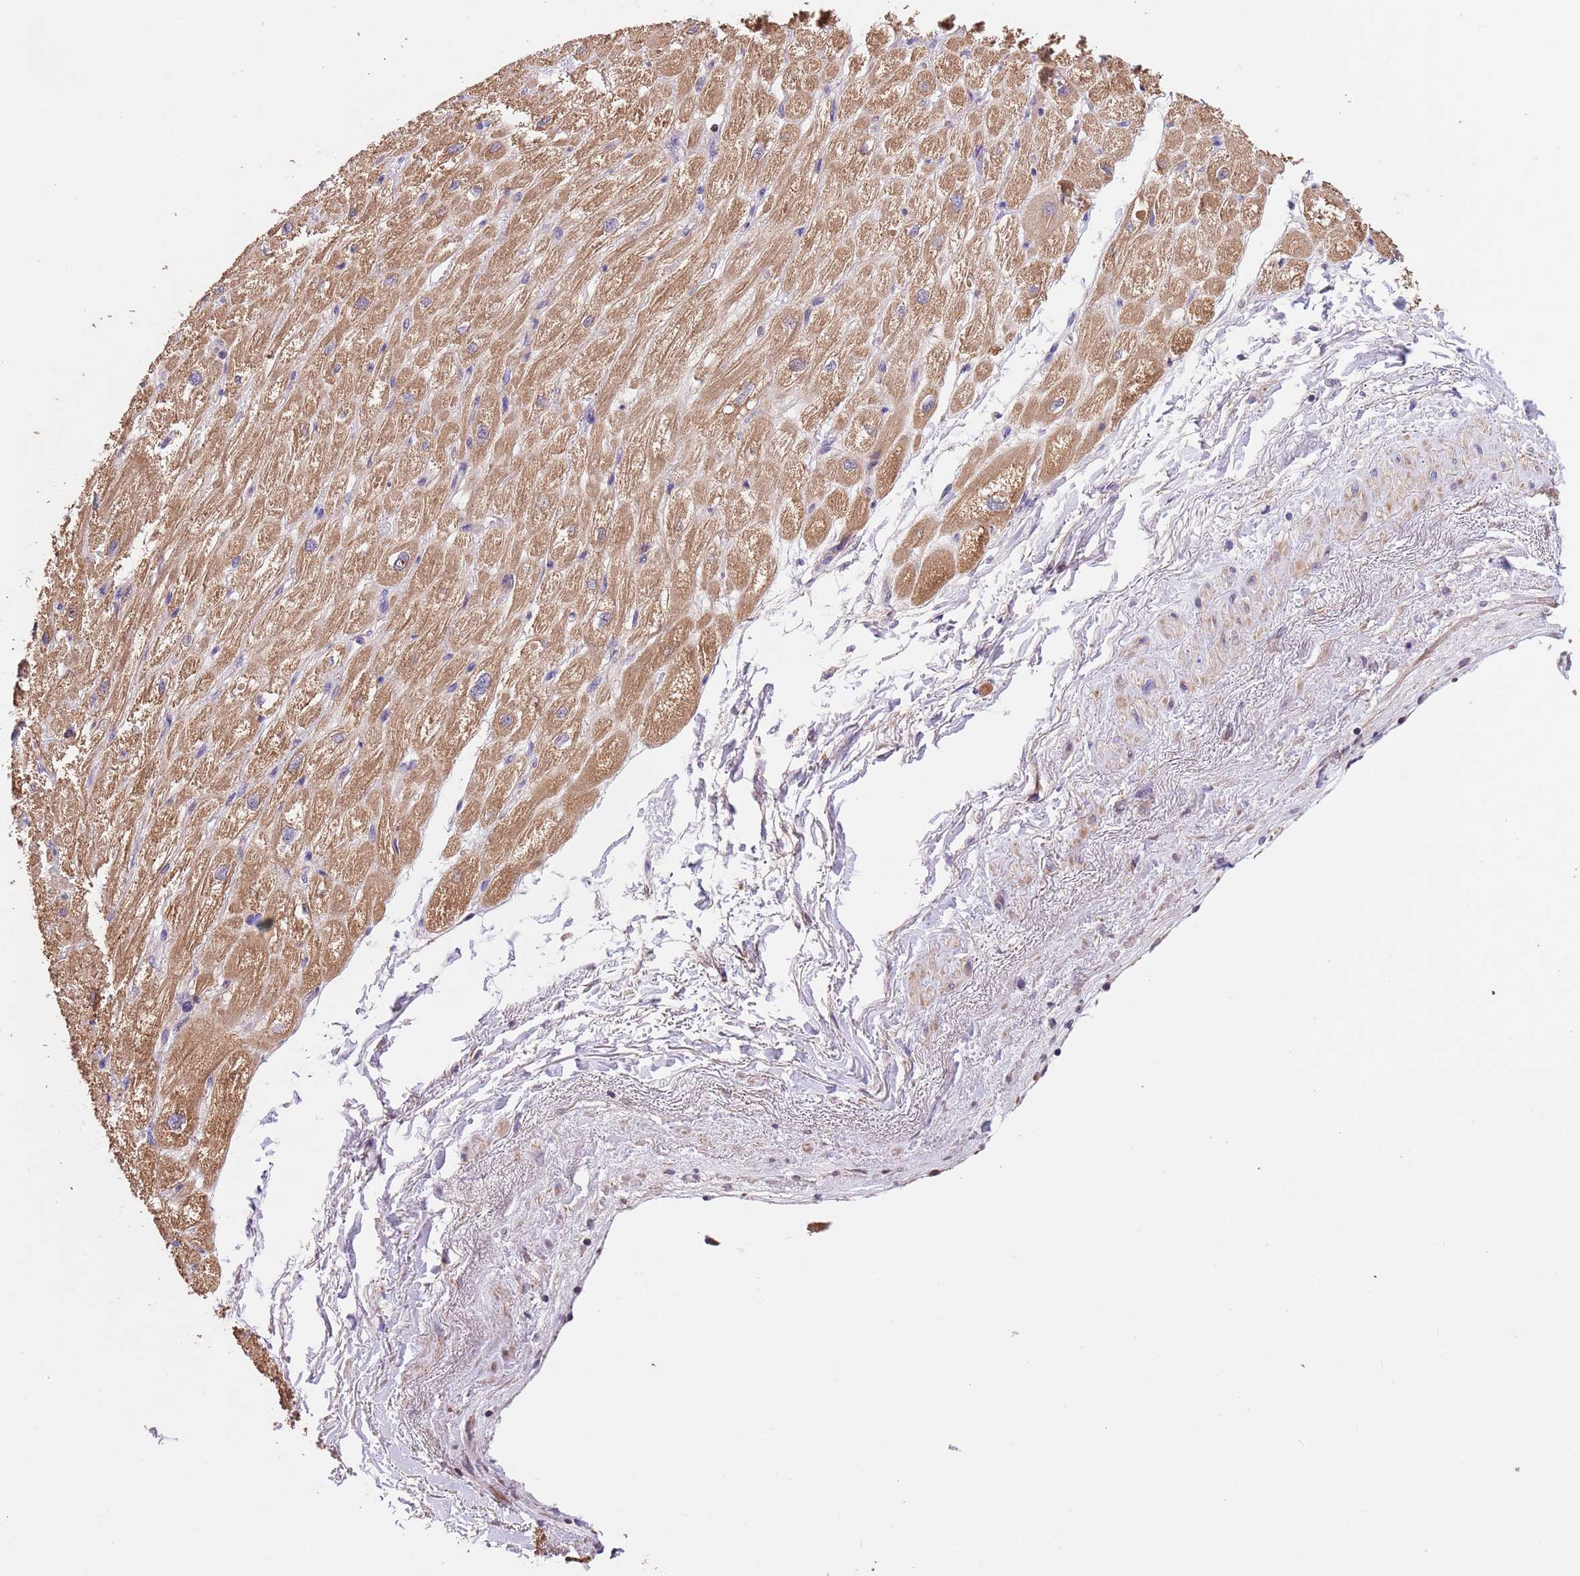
{"staining": {"intensity": "moderate", "quantity": ">75%", "location": "cytoplasmic/membranous"}, "tissue": "heart muscle", "cell_type": "Cardiomyocytes", "image_type": "normal", "snomed": [{"axis": "morphology", "description": "Normal tissue, NOS"}, {"axis": "topography", "description": "Heart"}], "caption": "Immunohistochemistry photomicrograph of unremarkable heart muscle stained for a protein (brown), which reveals medium levels of moderate cytoplasmic/membranous expression in approximately >75% of cardiomyocytes.", "gene": "FAM89B", "patient": {"sex": "male", "age": 65}}